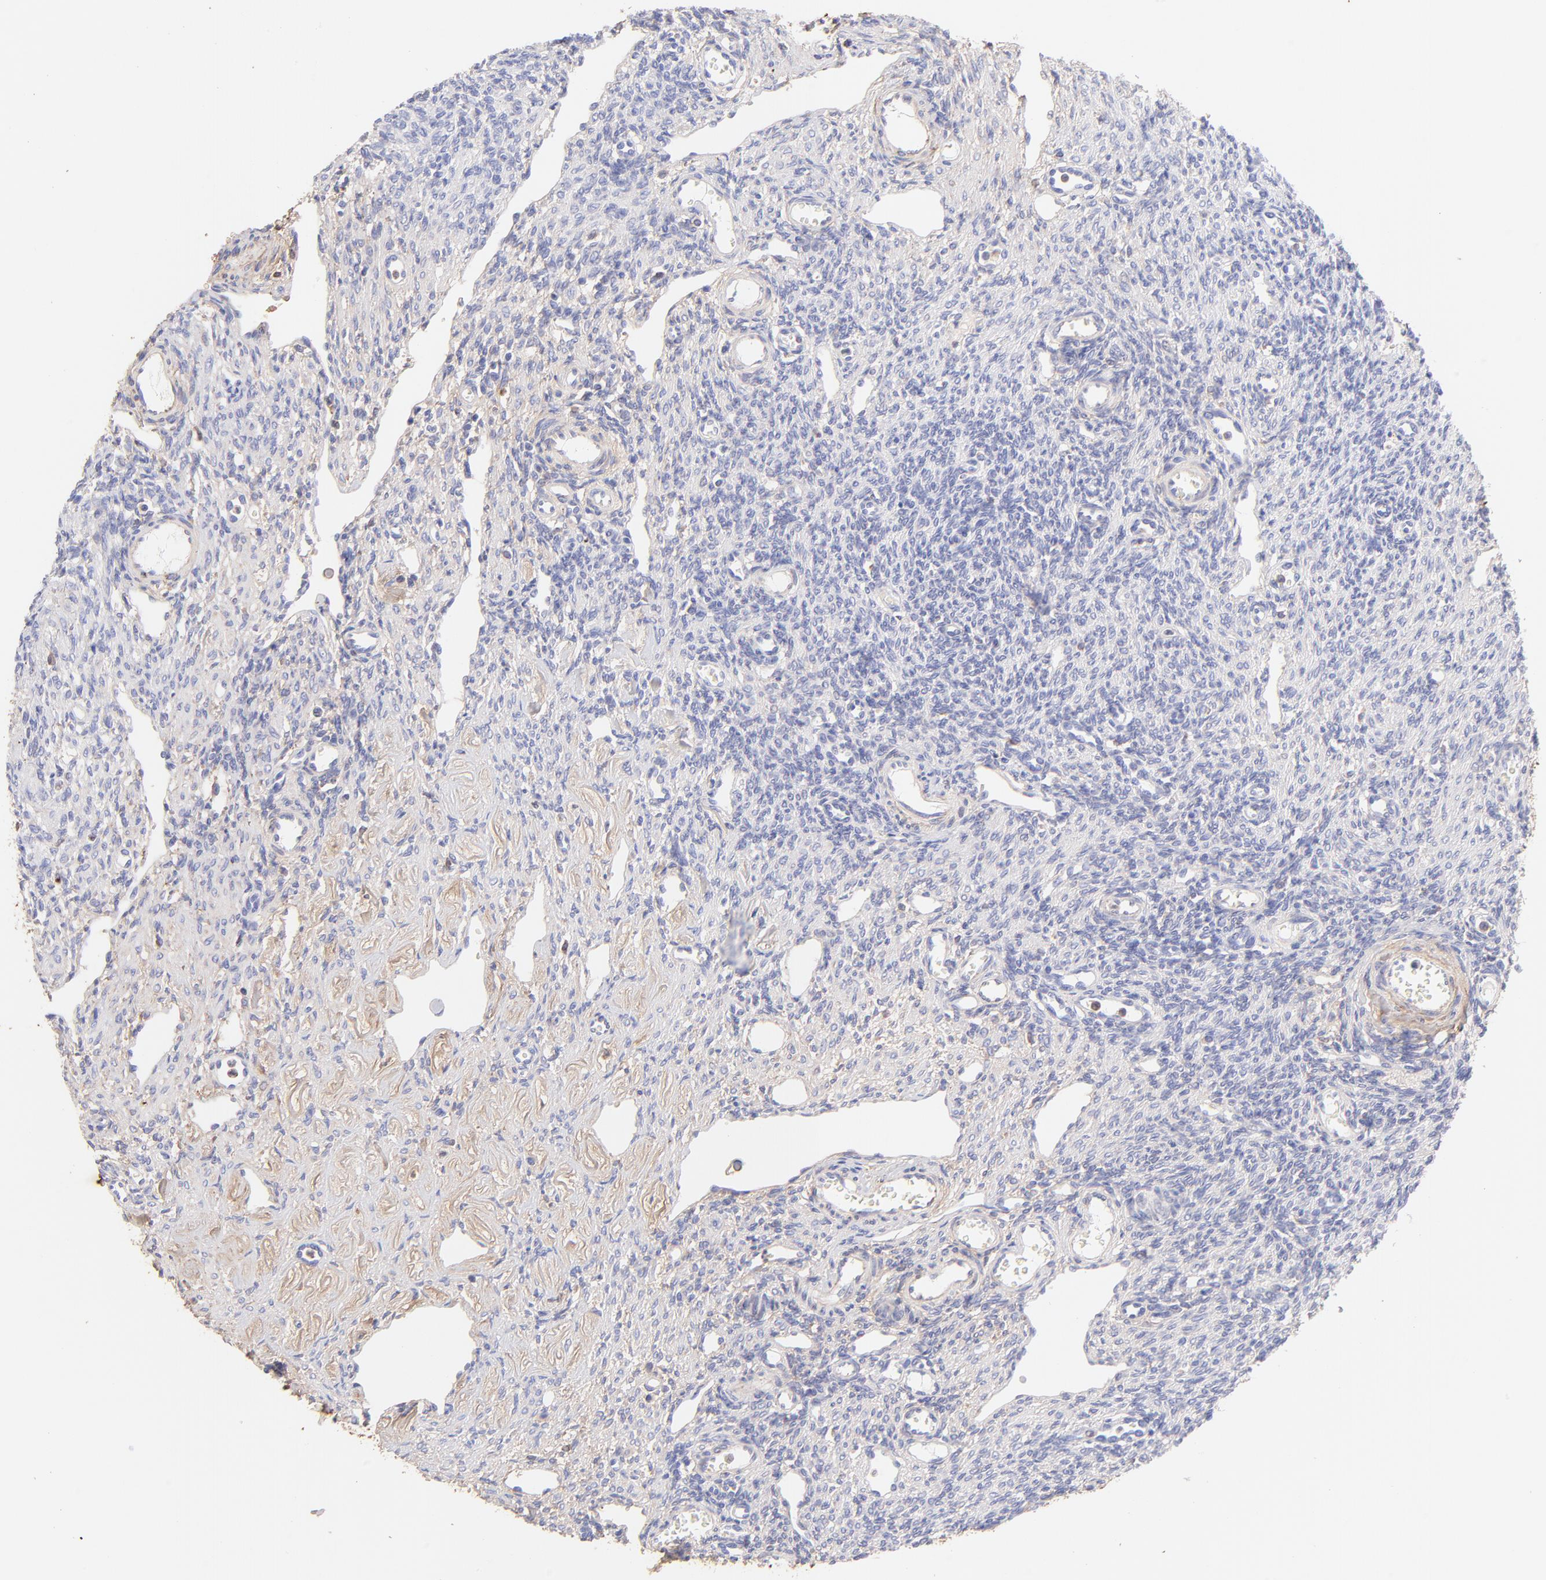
{"staining": {"intensity": "negative", "quantity": "none", "location": "none"}, "tissue": "ovary", "cell_type": "Ovarian stroma cells", "image_type": "normal", "snomed": [{"axis": "morphology", "description": "Normal tissue, NOS"}, {"axis": "topography", "description": "Ovary"}], "caption": "Immunohistochemistry micrograph of unremarkable human ovary stained for a protein (brown), which exhibits no staining in ovarian stroma cells.", "gene": "BGN", "patient": {"sex": "female", "age": 33}}